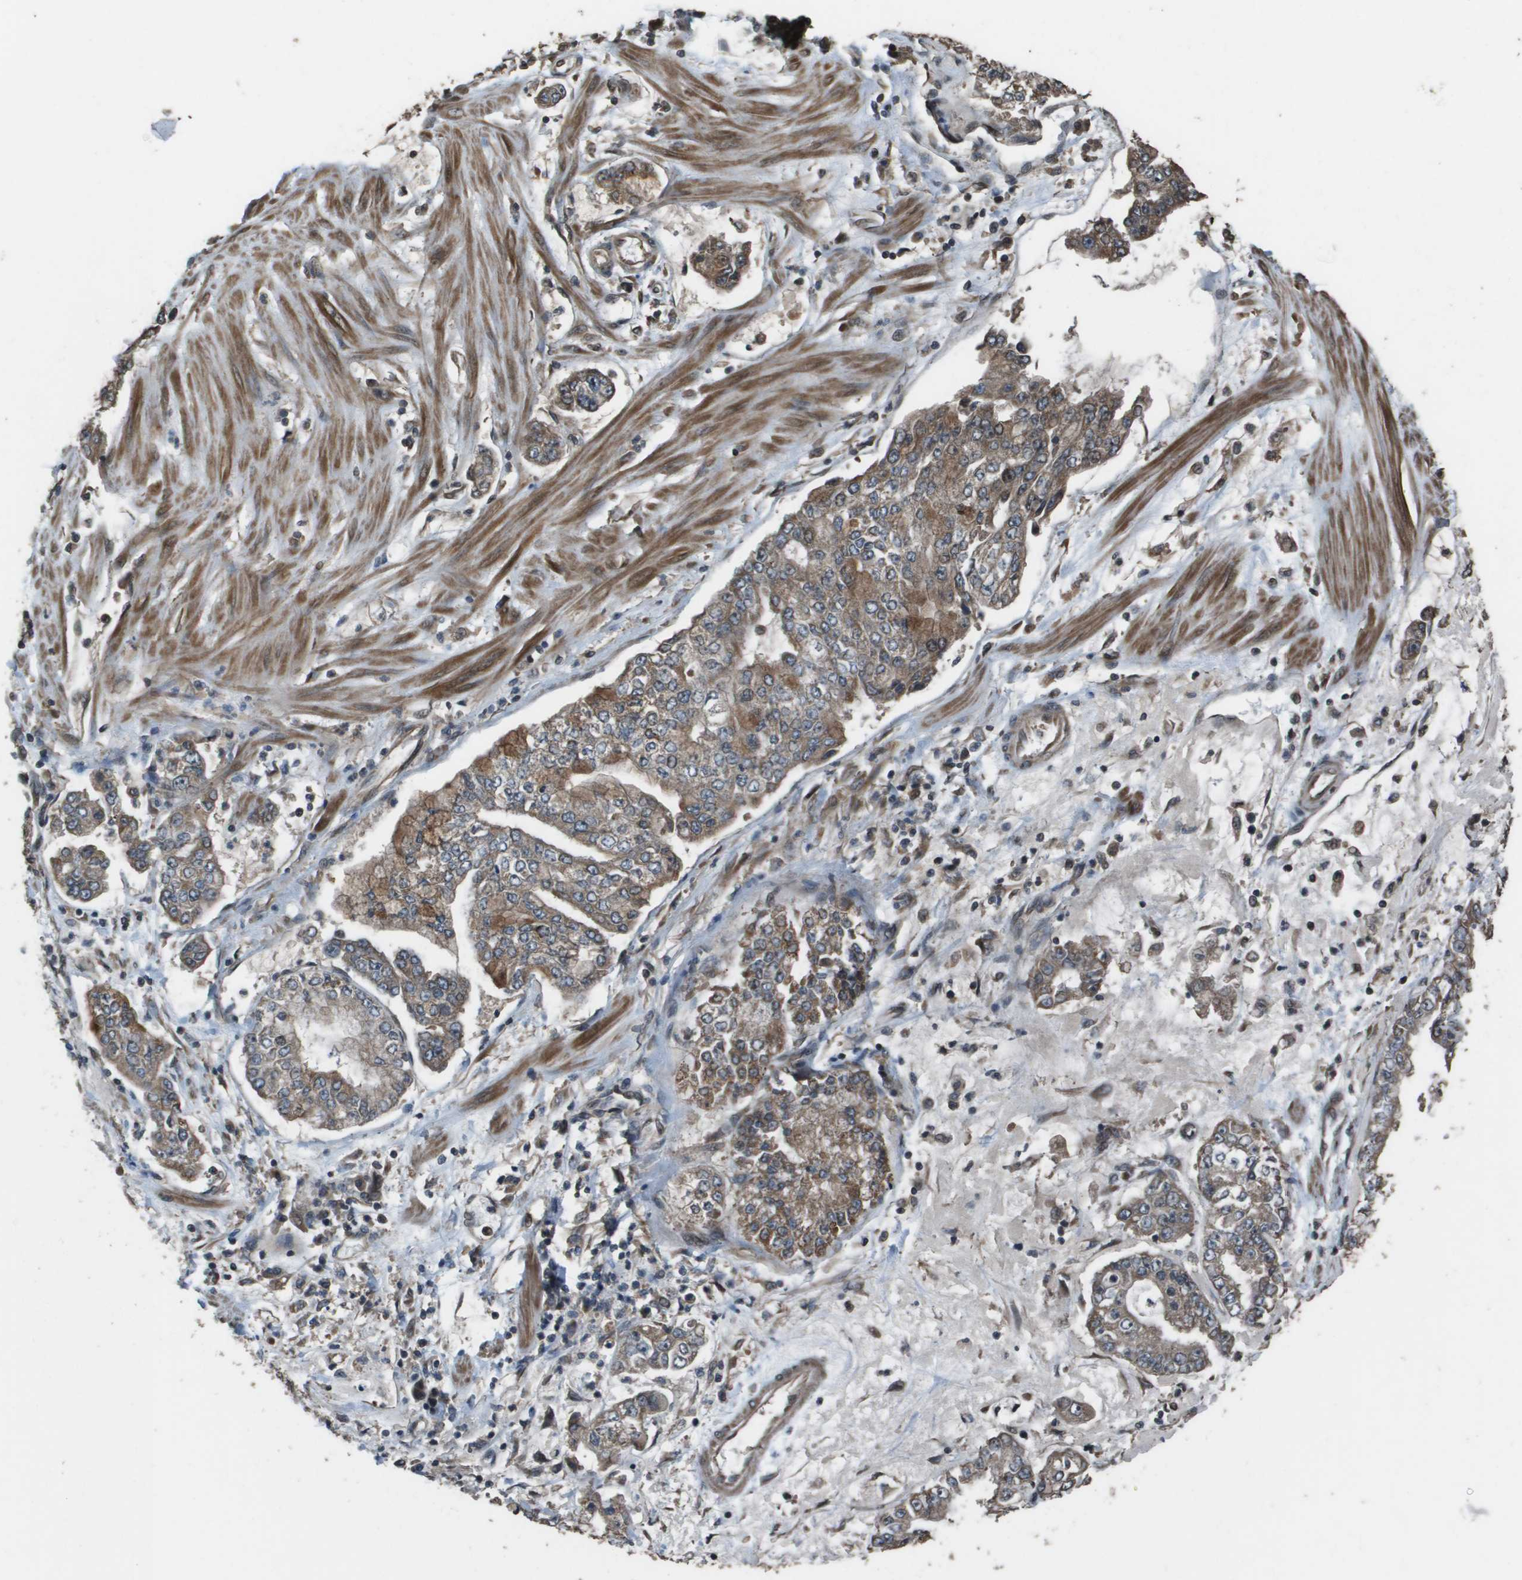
{"staining": {"intensity": "moderate", "quantity": ">75%", "location": "cytoplasmic/membranous"}, "tissue": "stomach cancer", "cell_type": "Tumor cells", "image_type": "cancer", "snomed": [{"axis": "morphology", "description": "Adenocarcinoma, NOS"}, {"axis": "topography", "description": "Stomach"}], "caption": "Immunohistochemistry (IHC) (DAB (3,3'-diaminobenzidine)) staining of human stomach cancer (adenocarcinoma) displays moderate cytoplasmic/membranous protein positivity in approximately >75% of tumor cells. Nuclei are stained in blue.", "gene": "FIG4", "patient": {"sex": "male", "age": 76}}